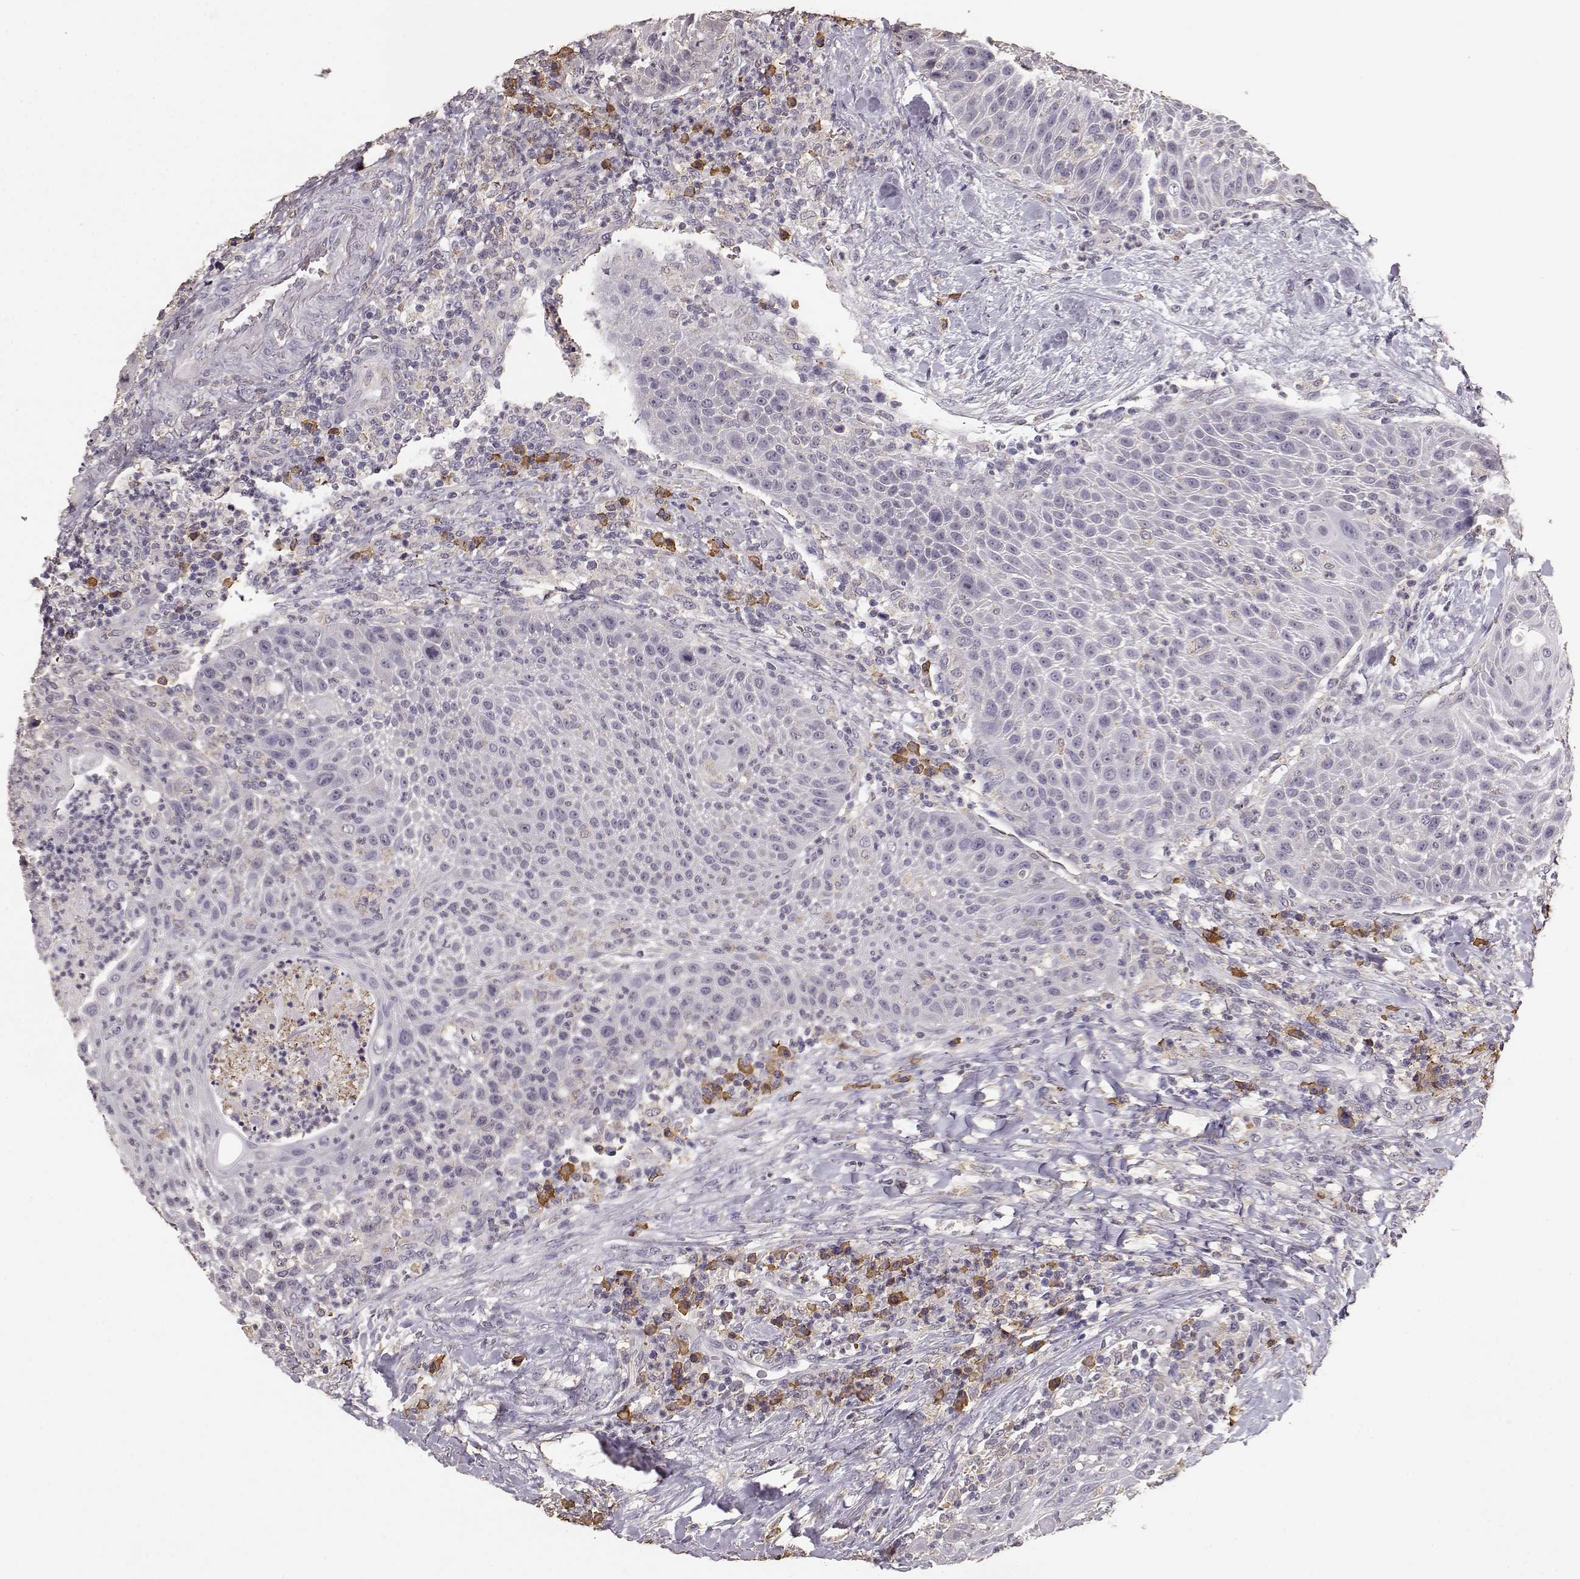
{"staining": {"intensity": "negative", "quantity": "none", "location": "none"}, "tissue": "head and neck cancer", "cell_type": "Tumor cells", "image_type": "cancer", "snomed": [{"axis": "morphology", "description": "Squamous cell carcinoma, NOS"}, {"axis": "topography", "description": "Head-Neck"}], "caption": "High power microscopy photomicrograph of an IHC histopathology image of squamous cell carcinoma (head and neck), revealing no significant positivity in tumor cells.", "gene": "GABRG3", "patient": {"sex": "male", "age": 69}}